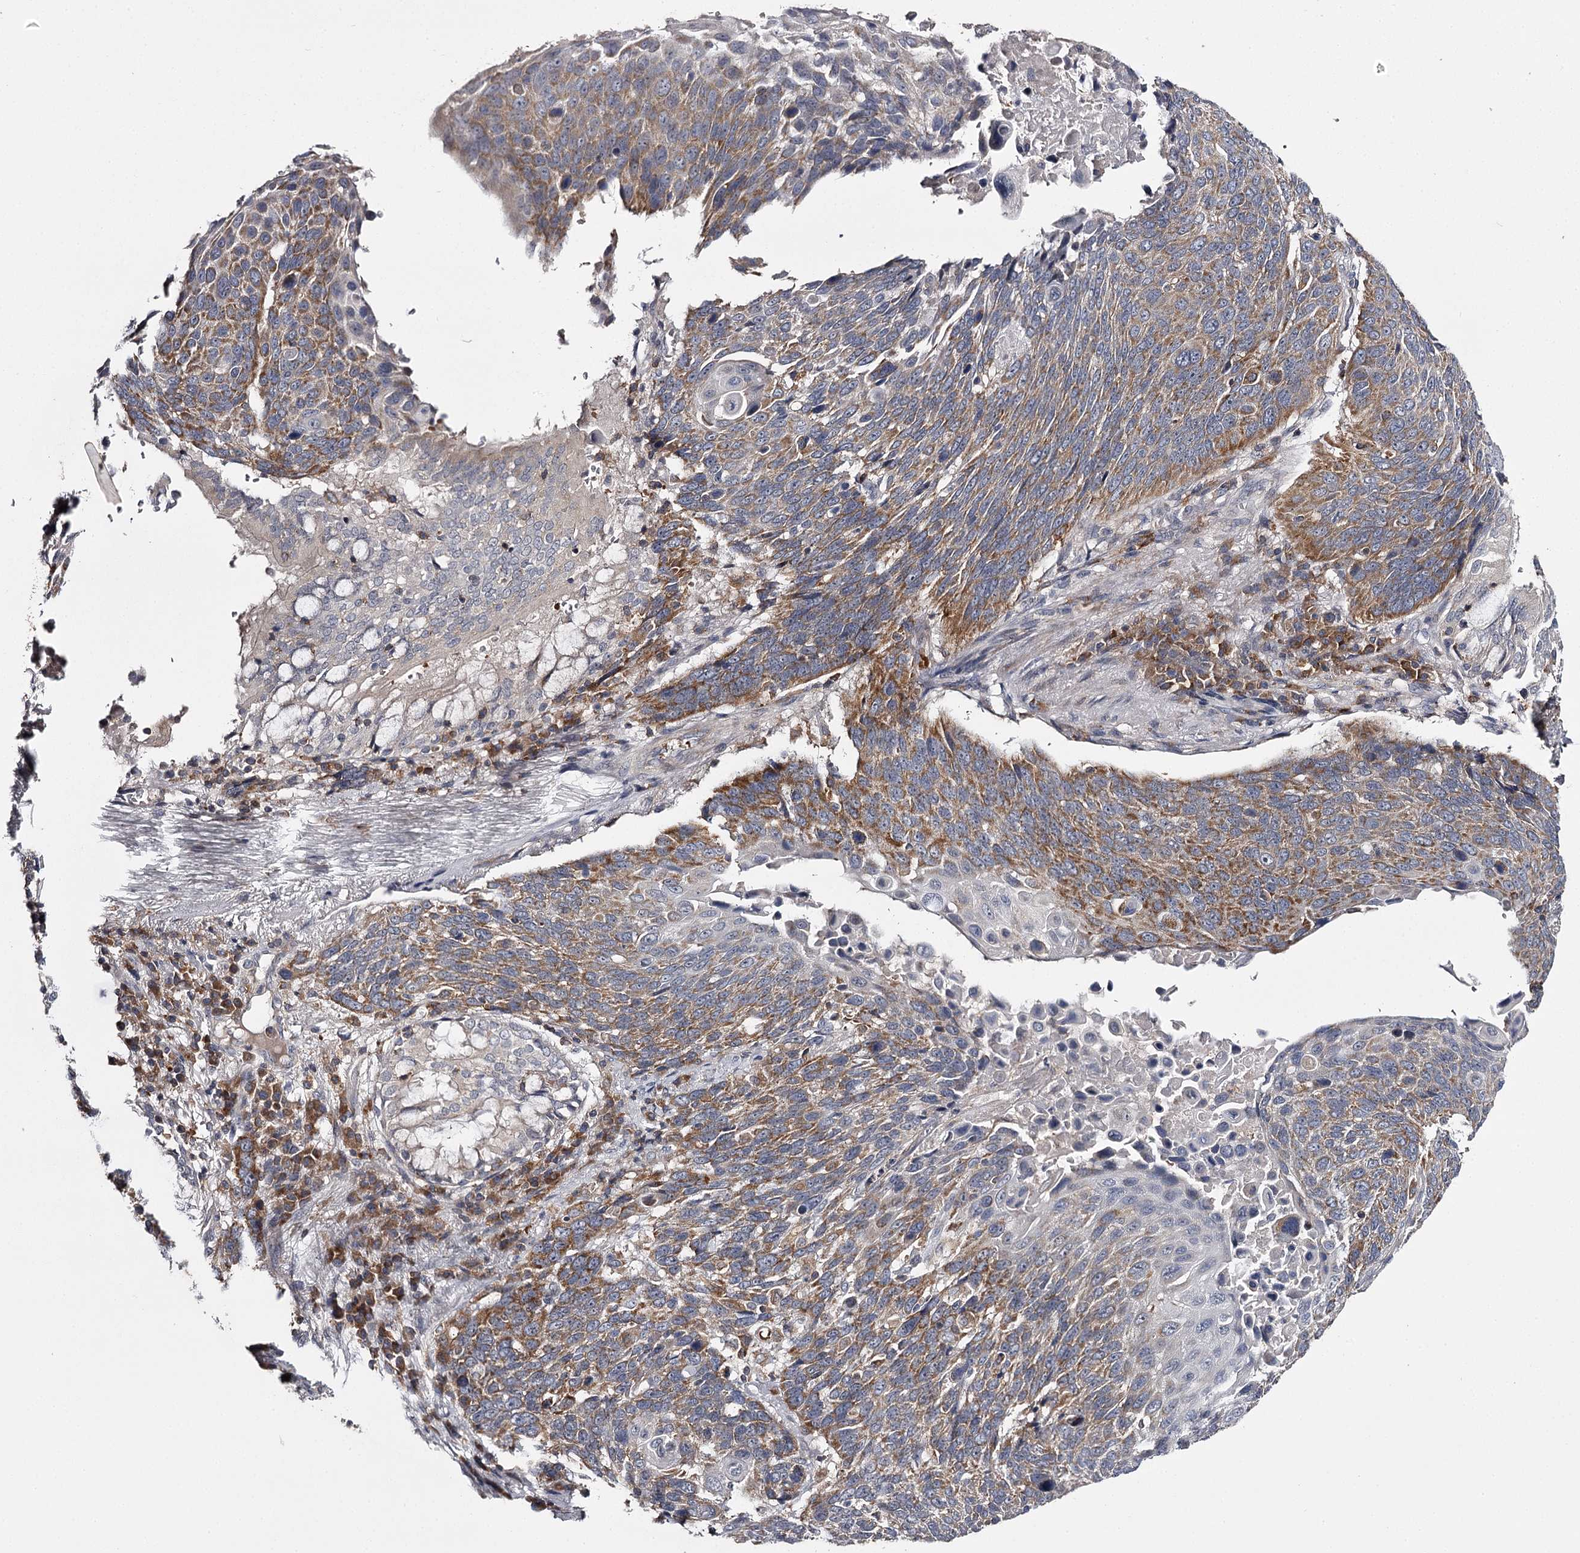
{"staining": {"intensity": "moderate", "quantity": ">75%", "location": "cytoplasmic/membranous"}, "tissue": "lung cancer", "cell_type": "Tumor cells", "image_type": "cancer", "snomed": [{"axis": "morphology", "description": "Squamous cell carcinoma, NOS"}, {"axis": "topography", "description": "Lung"}], "caption": "Protein staining of squamous cell carcinoma (lung) tissue displays moderate cytoplasmic/membranous expression in about >75% of tumor cells.", "gene": "RASSF6", "patient": {"sex": "male", "age": 66}}